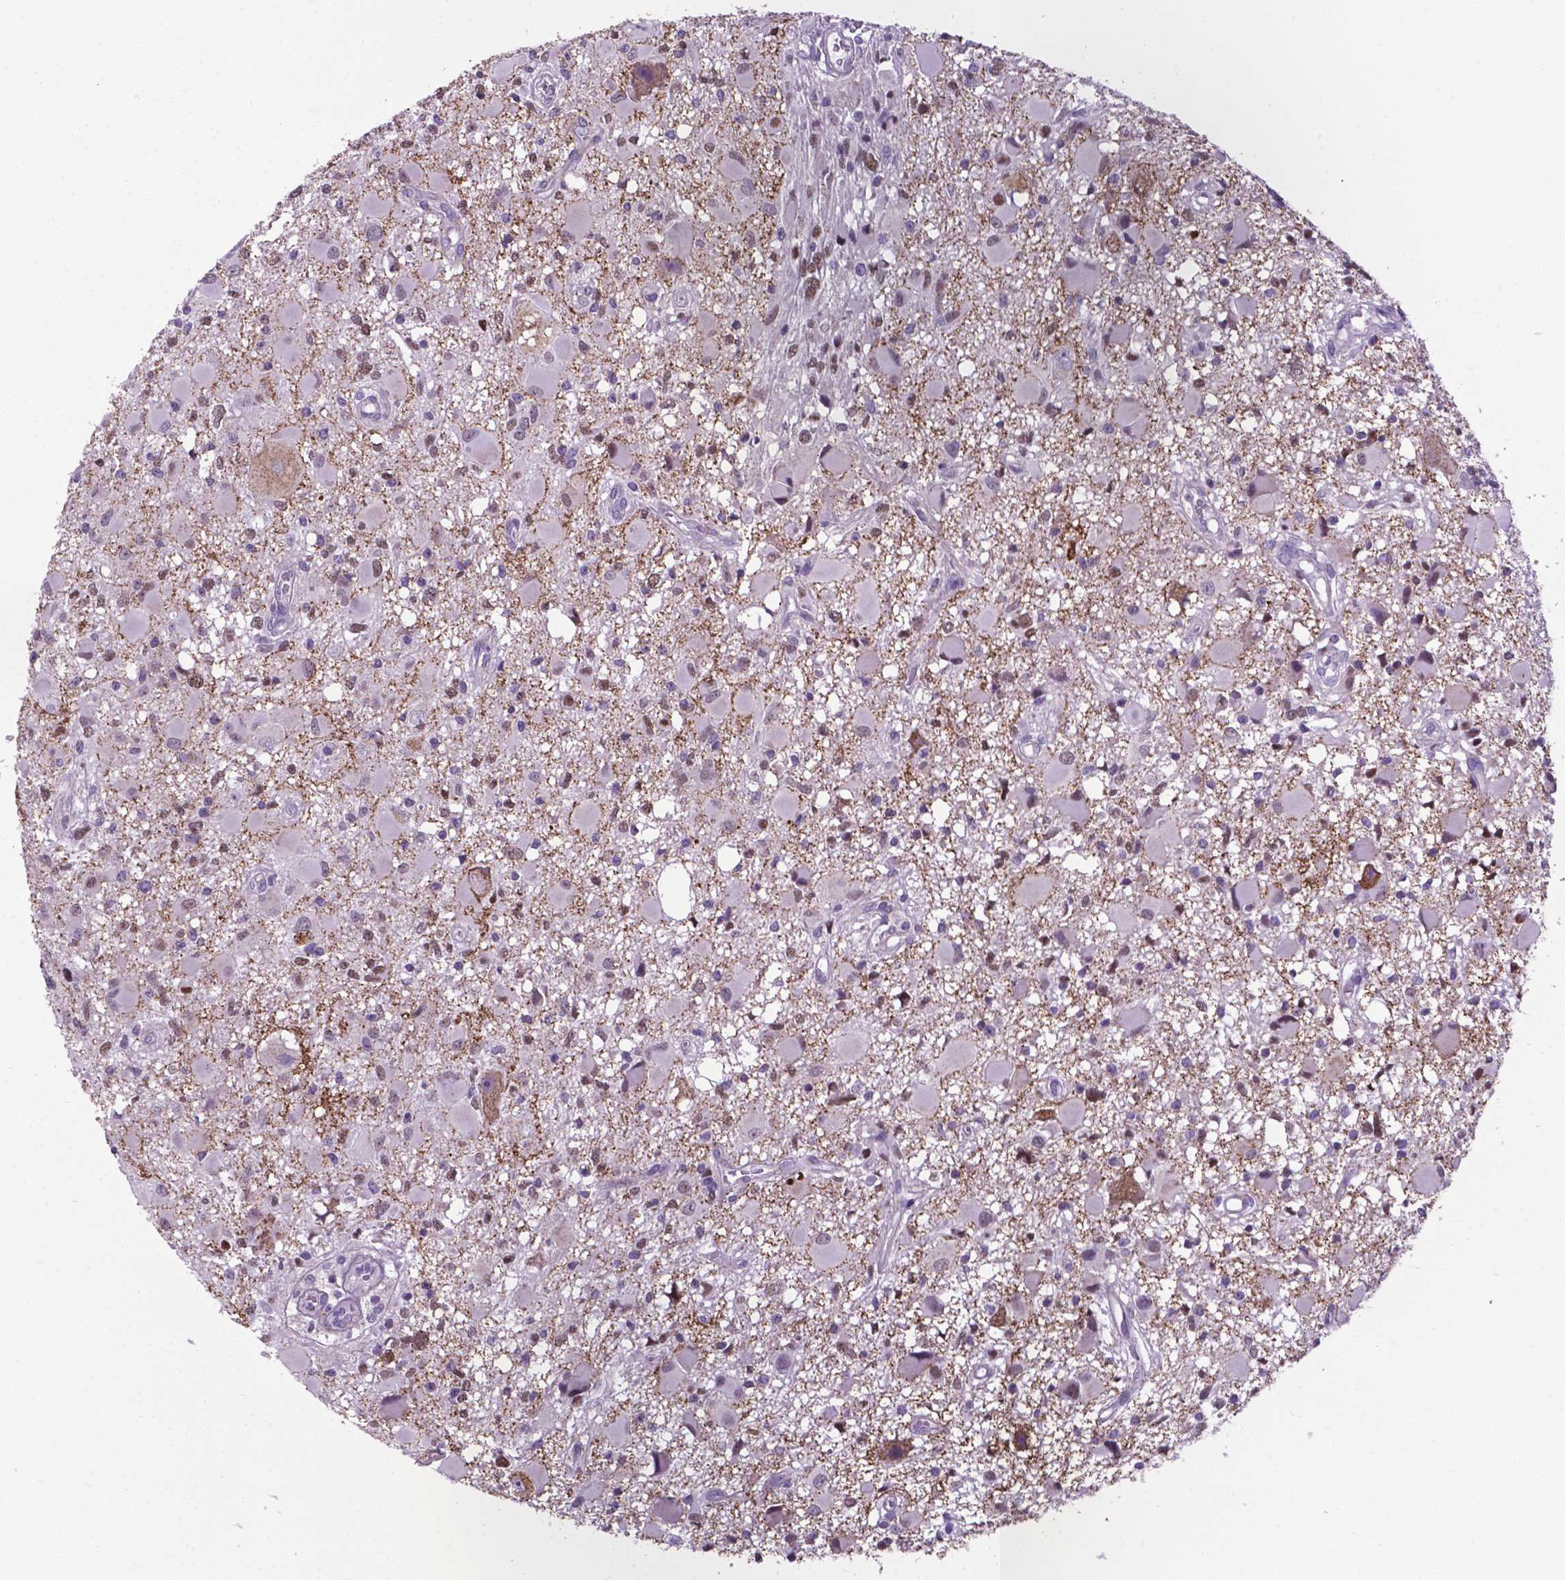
{"staining": {"intensity": "moderate", "quantity": "25%-75%", "location": "nuclear"}, "tissue": "glioma", "cell_type": "Tumor cells", "image_type": "cancer", "snomed": [{"axis": "morphology", "description": "Glioma, malignant, High grade"}, {"axis": "topography", "description": "Brain"}], "caption": "Human malignant glioma (high-grade) stained with a protein marker demonstrates moderate staining in tumor cells.", "gene": "POU3F3", "patient": {"sex": "male", "age": 54}}